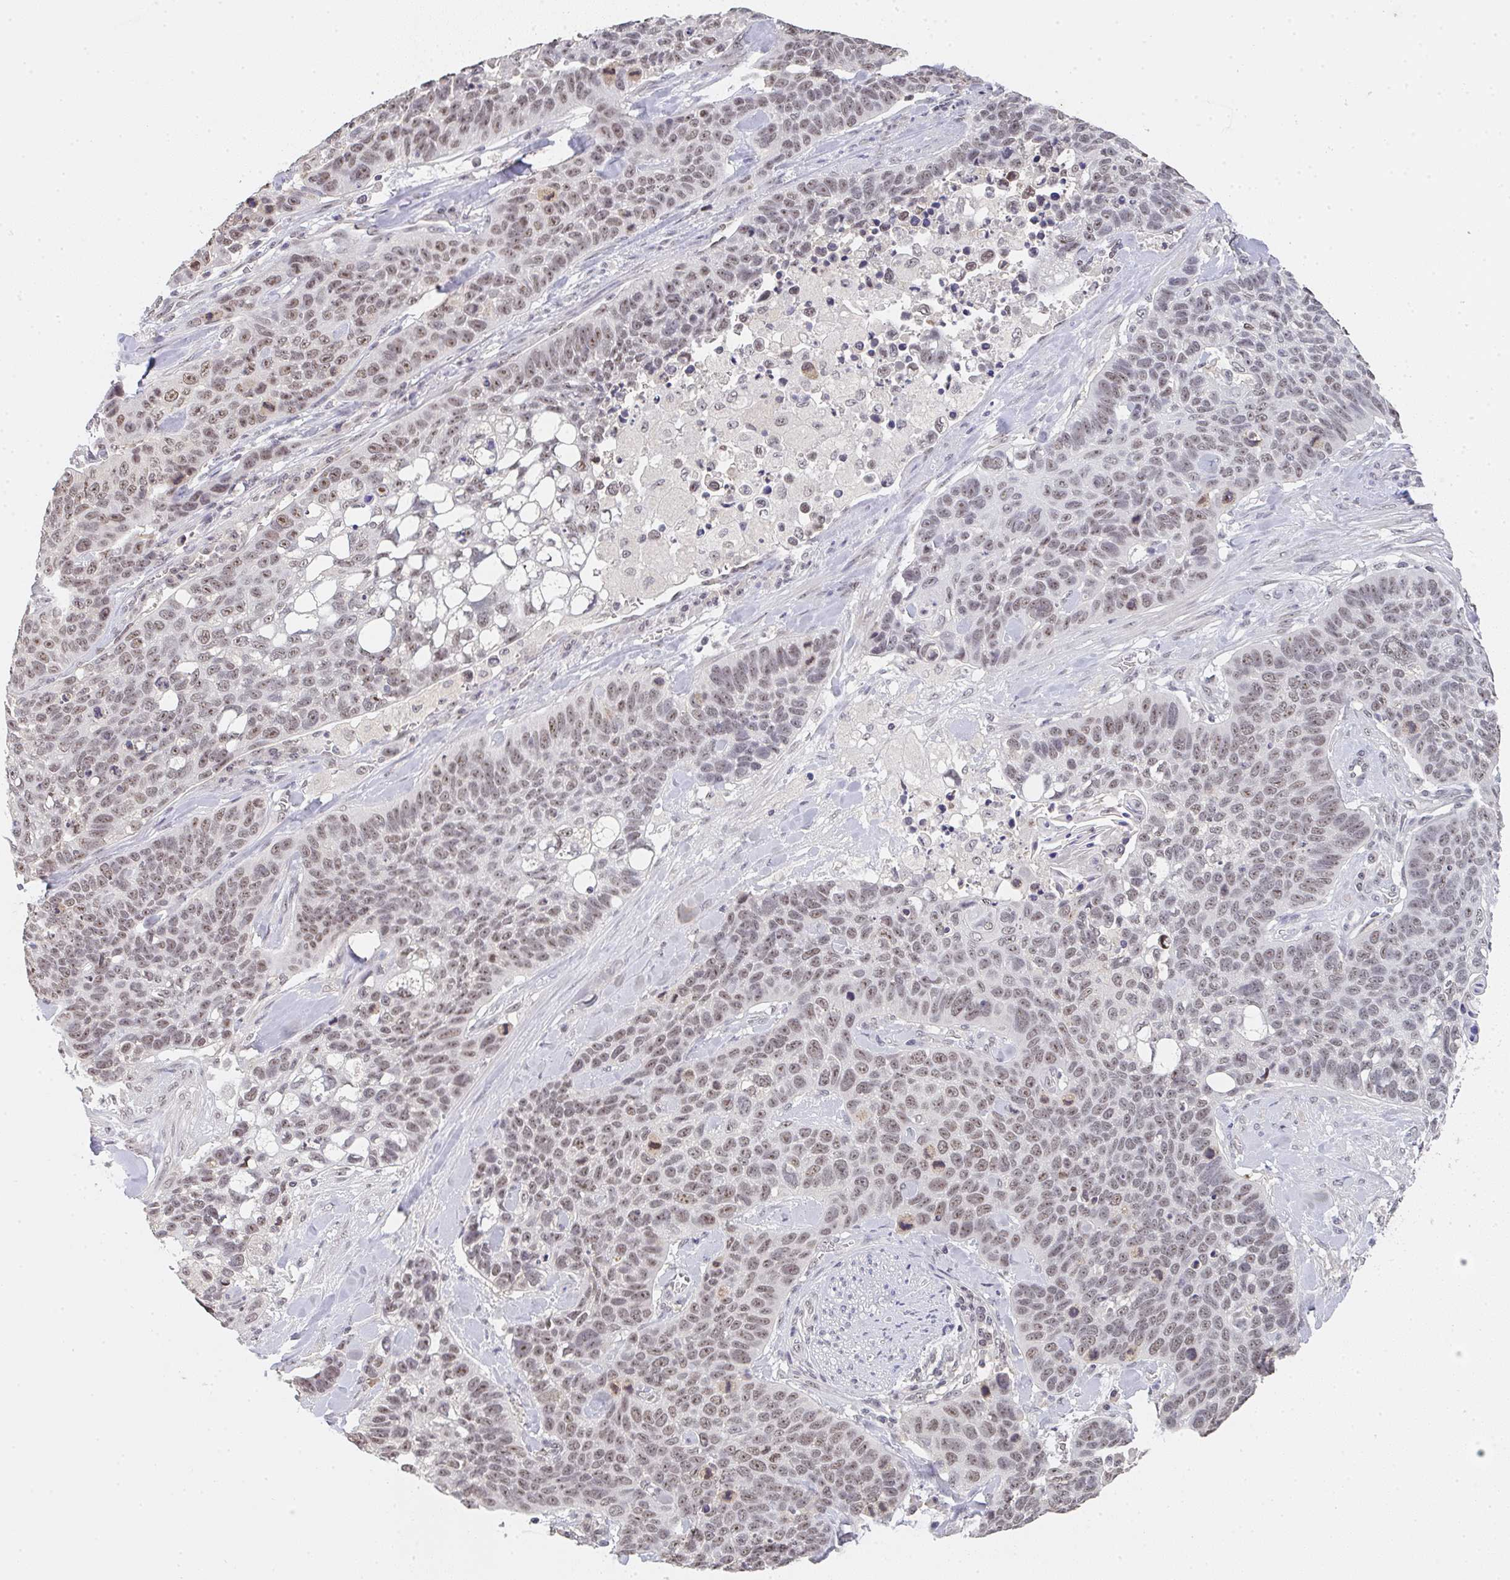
{"staining": {"intensity": "weak", "quantity": ">75%", "location": "nuclear"}, "tissue": "lung cancer", "cell_type": "Tumor cells", "image_type": "cancer", "snomed": [{"axis": "morphology", "description": "Squamous cell carcinoma, NOS"}, {"axis": "topography", "description": "Lung"}], "caption": "Immunohistochemical staining of human lung cancer (squamous cell carcinoma) demonstrates low levels of weak nuclear staining in about >75% of tumor cells.", "gene": "DKC1", "patient": {"sex": "male", "age": 62}}